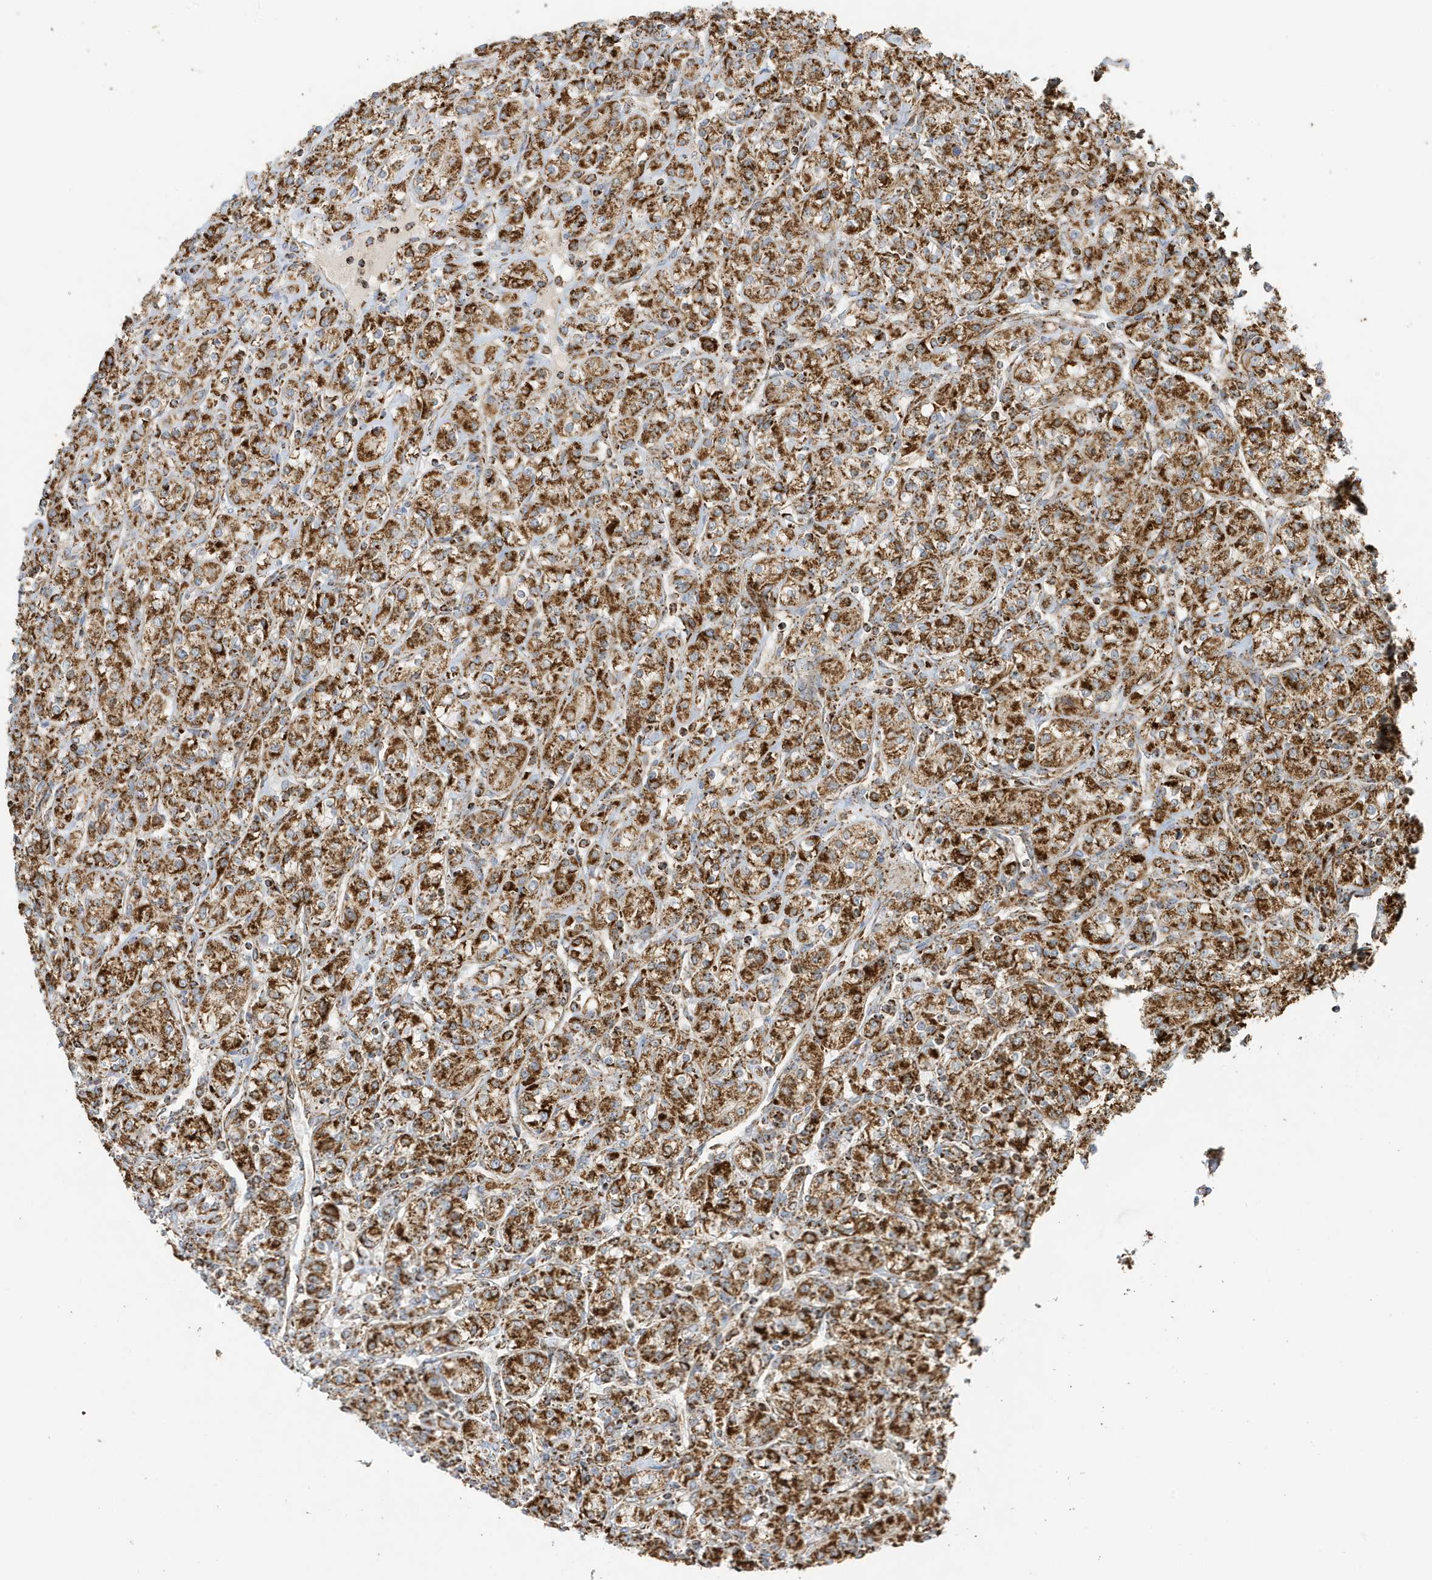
{"staining": {"intensity": "strong", "quantity": ">75%", "location": "cytoplasmic/membranous"}, "tissue": "renal cancer", "cell_type": "Tumor cells", "image_type": "cancer", "snomed": [{"axis": "morphology", "description": "Adenocarcinoma, NOS"}, {"axis": "topography", "description": "Kidney"}], "caption": "Renal adenocarcinoma tissue reveals strong cytoplasmic/membranous staining in approximately >75% of tumor cells, visualized by immunohistochemistry. The staining was performed using DAB (3,3'-diaminobenzidine) to visualize the protein expression in brown, while the nuclei were stained in blue with hematoxylin (Magnification: 20x).", "gene": "ATP5ME", "patient": {"sex": "male", "age": 77}}